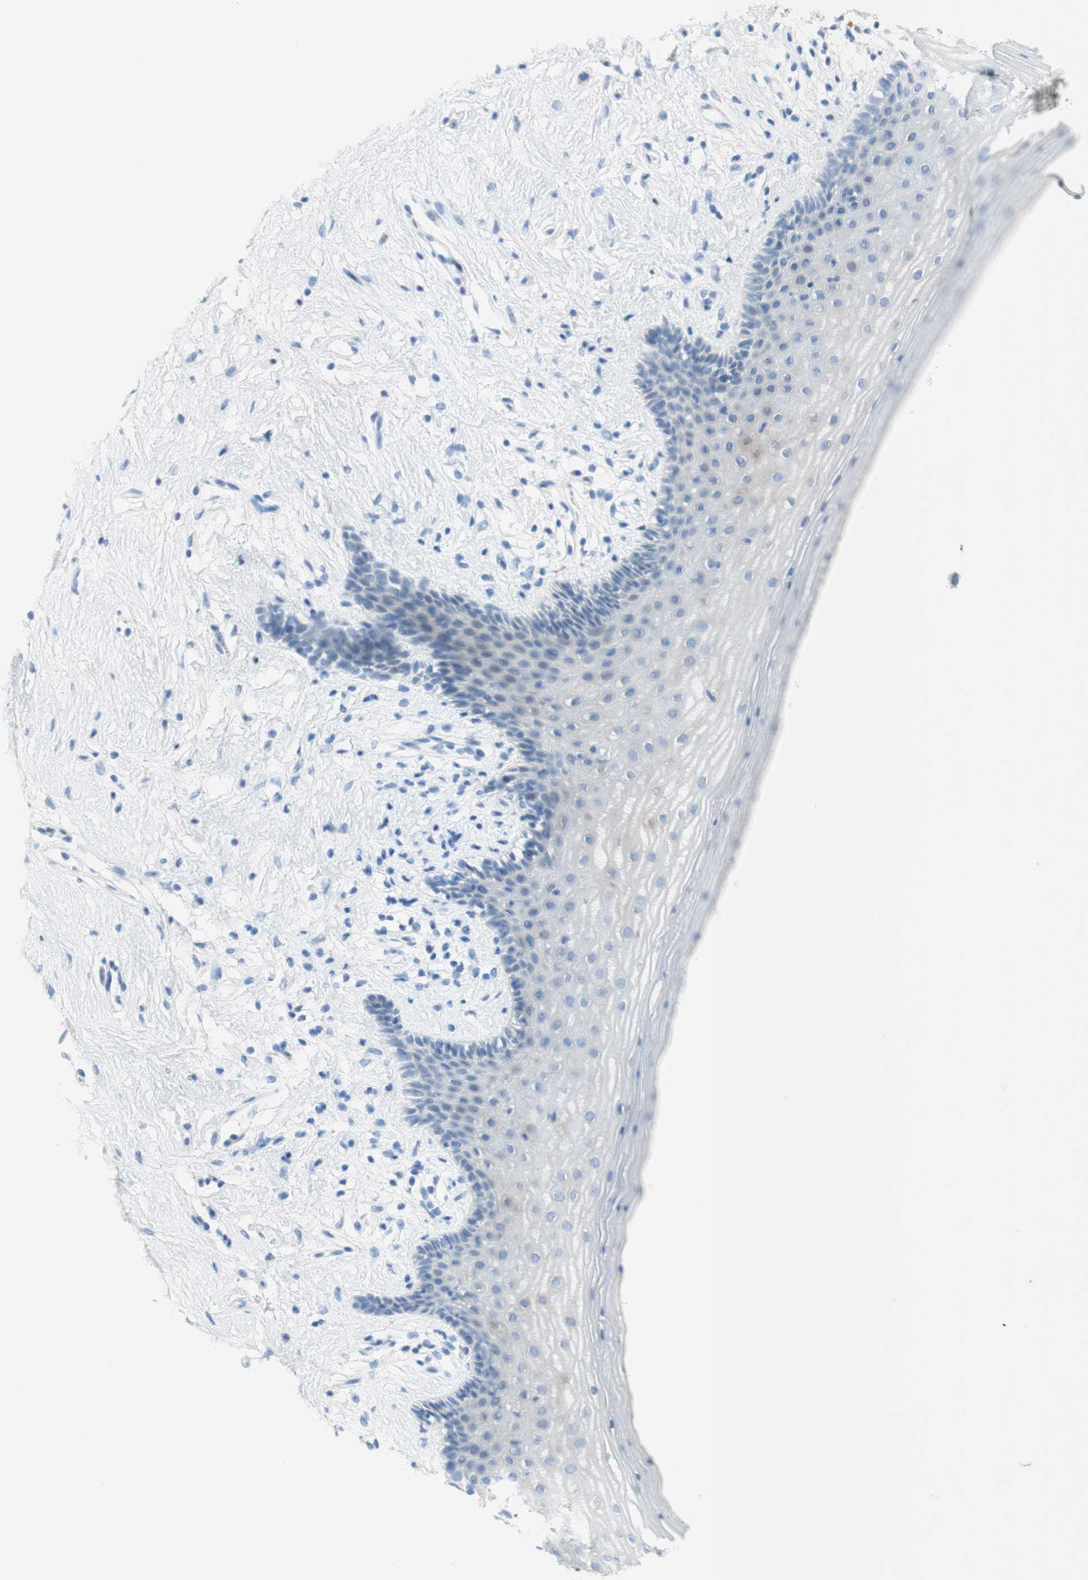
{"staining": {"intensity": "negative", "quantity": "none", "location": "none"}, "tissue": "vagina", "cell_type": "Squamous epithelial cells", "image_type": "normal", "snomed": [{"axis": "morphology", "description": "Normal tissue, NOS"}, {"axis": "topography", "description": "Vagina"}], "caption": "IHC photomicrograph of normal vagina stained for a protein (brown), which reveals no expression in squamous epithelial cells.", "gene": "POLR2J3", "patient": {"sex": "female", "age": 44}}